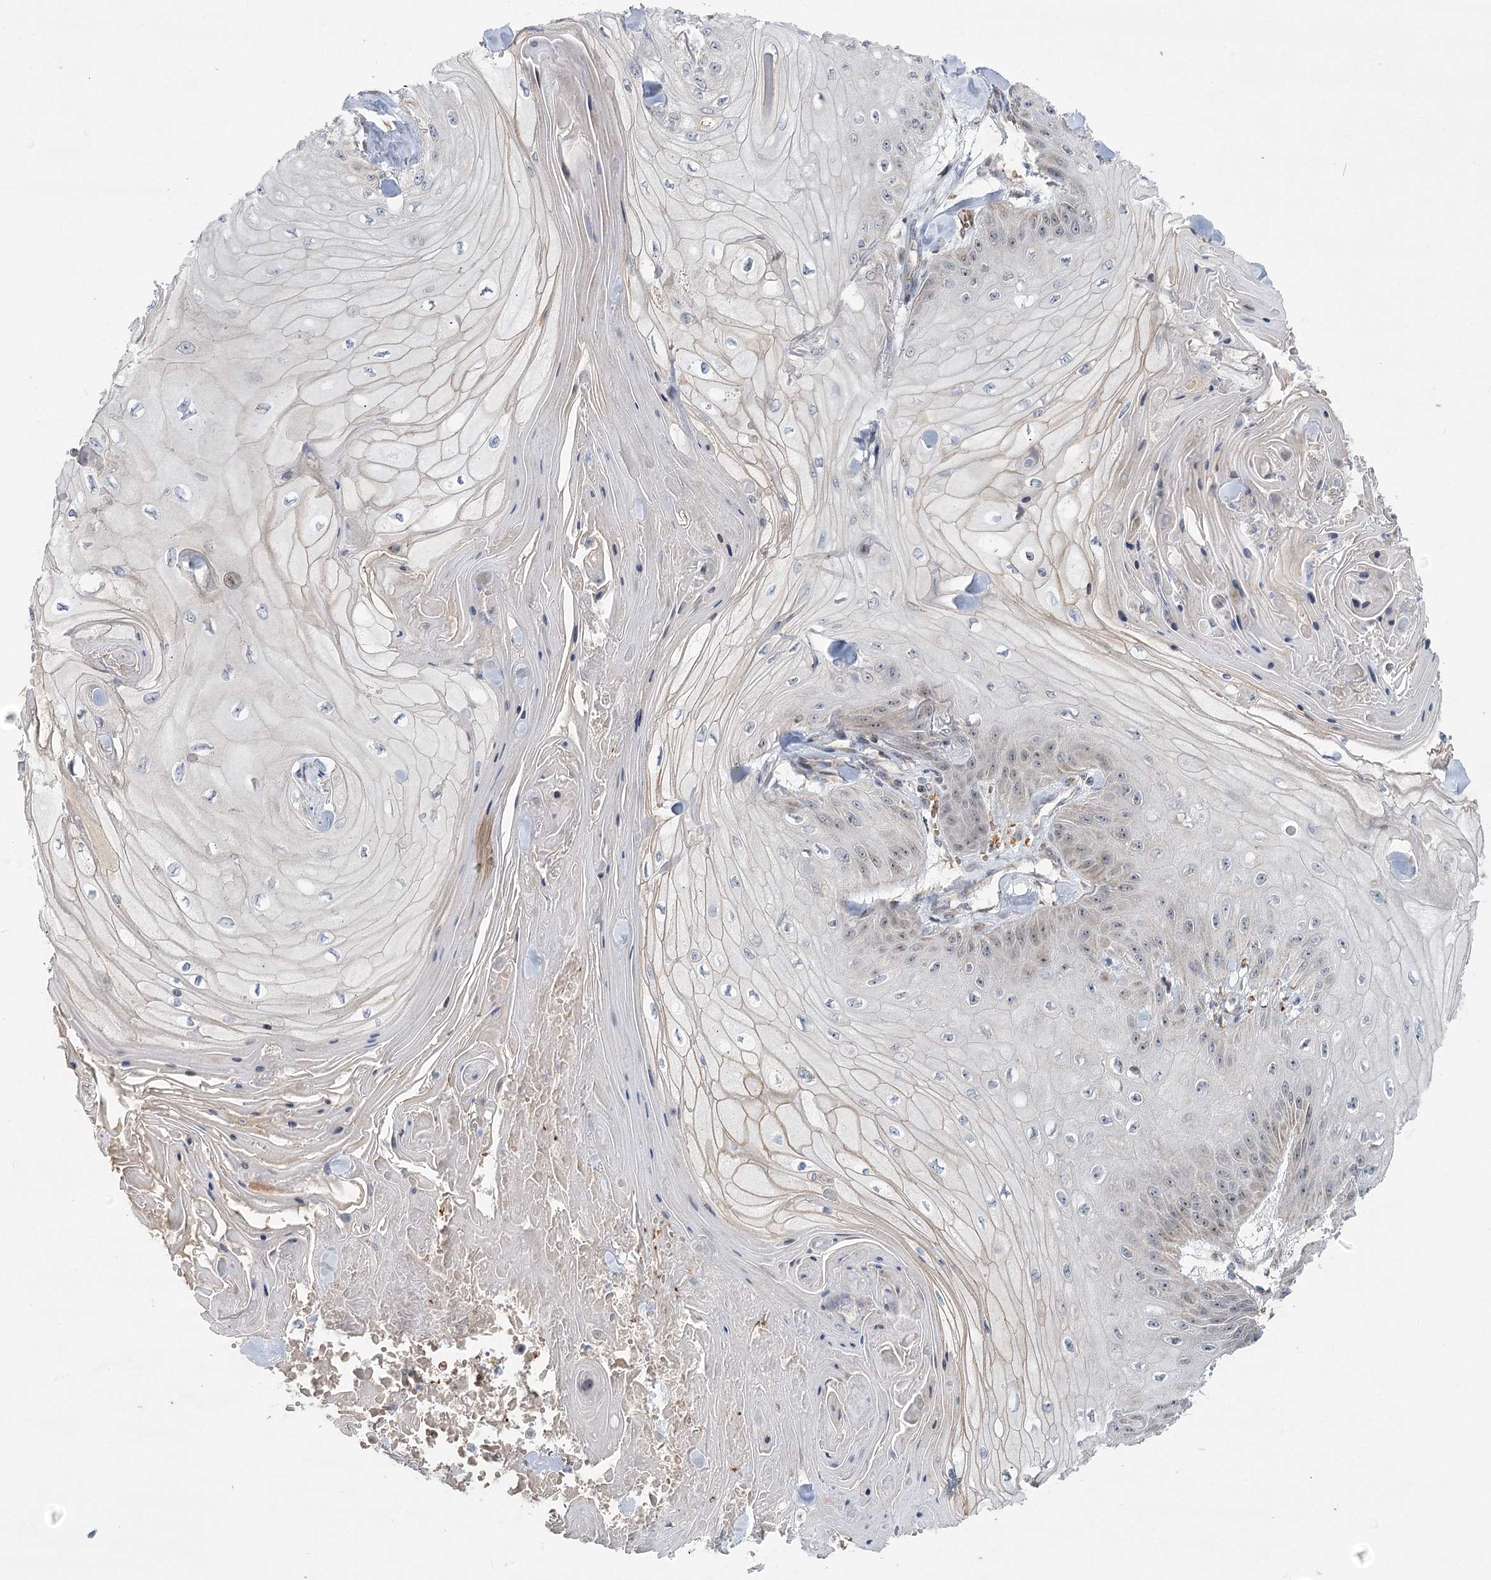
{"staining": {"intensity": "weak", "quantity": "<25%", "location": "nuclear"}, "tissue": "skin cancer", "cell_type": "Tumor cells", "image_type": "cancer", "snomed": [{"axis": "morphology", "description": "Squamous cell carcinoma, NOS"}, {"axis": "topography", "description": "Skin"}], "caption": "Skin squamous cell carcinoma stained for a protein using IHC exhibits no expression tumor cells.", "gene": "NSMCE4A", "patient": {"sex": "male", "age": 74}}